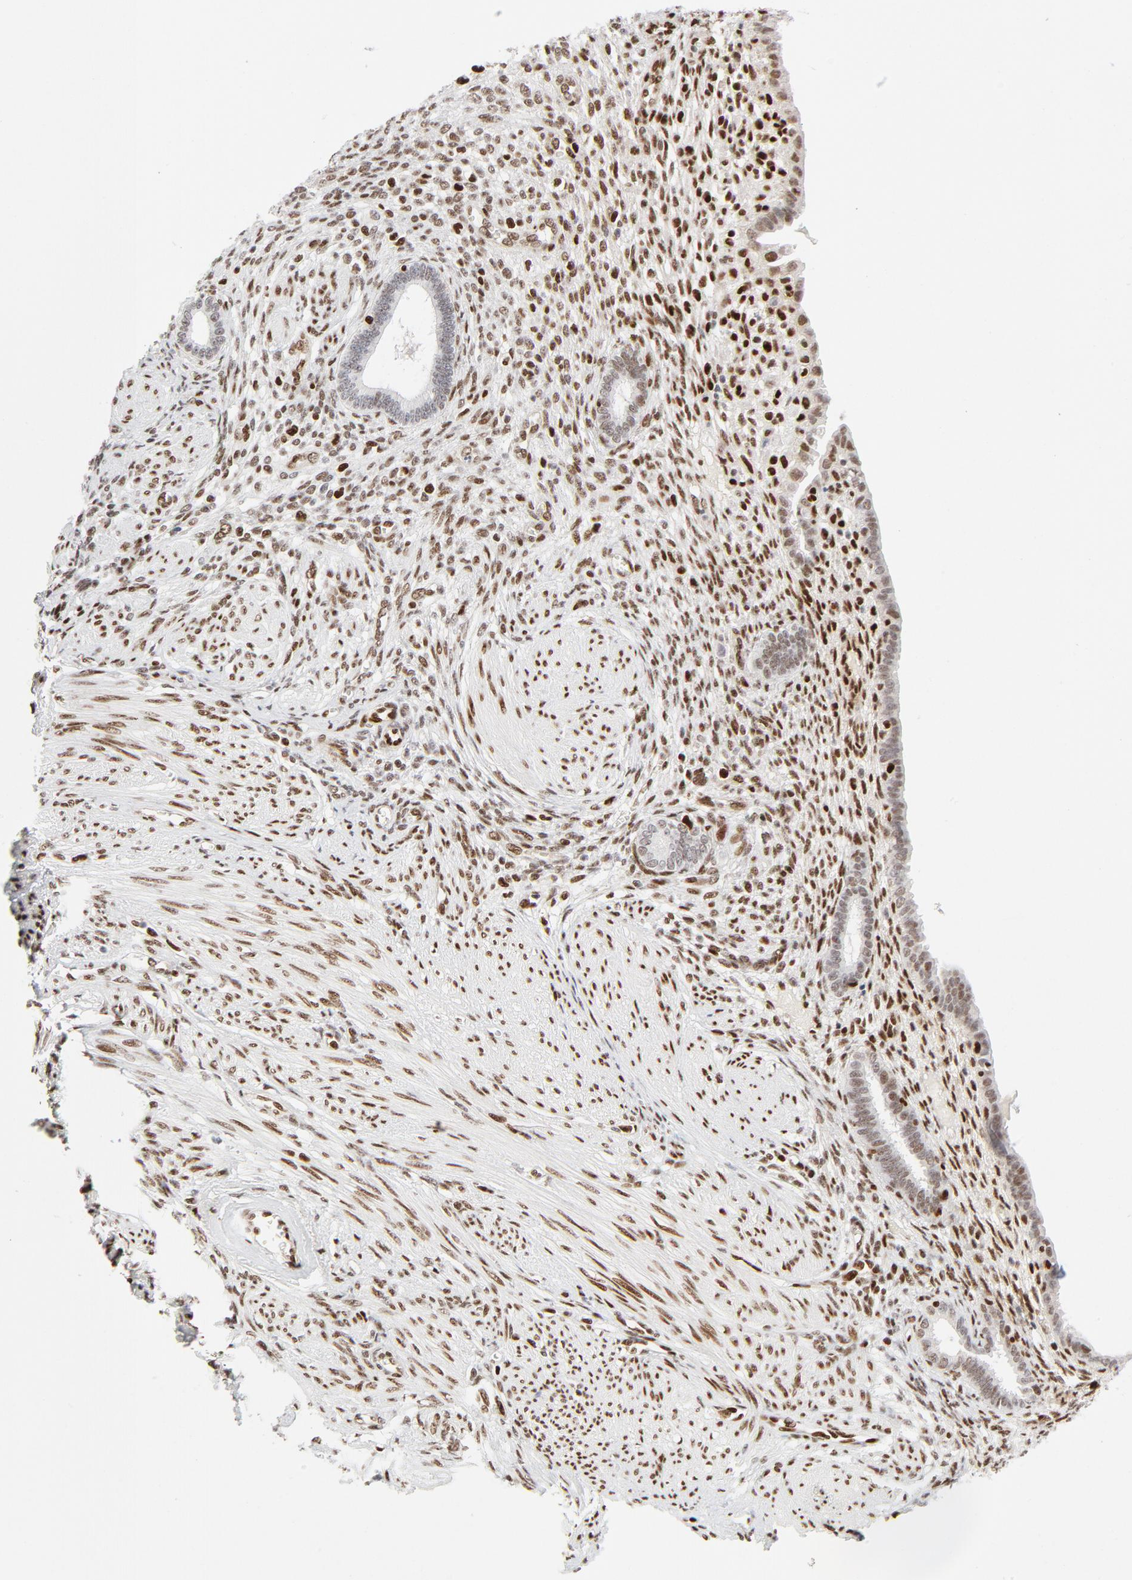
{"staining": {"intensity": "moderate", "quantity": "25%-75%", "location": "nuclear"}, "tissue": "endometrium", "cell_type": "Cells in endometrial stroma", "image_type": "normal", "snomed": [{"axis": "morphology", "description": "Normal tissue, NOS"}, {"axis": "topography", "description": "Endometrium"}], "caption": "High-power microscopy captured an immunohistochemistry micrograph of benign endometrium, revealing moderate nuclear expression in about 25%-75% of cells in endometrial stroma.", "gene": "MEF2A", "patient": {"sex": "female", "age": 72}}